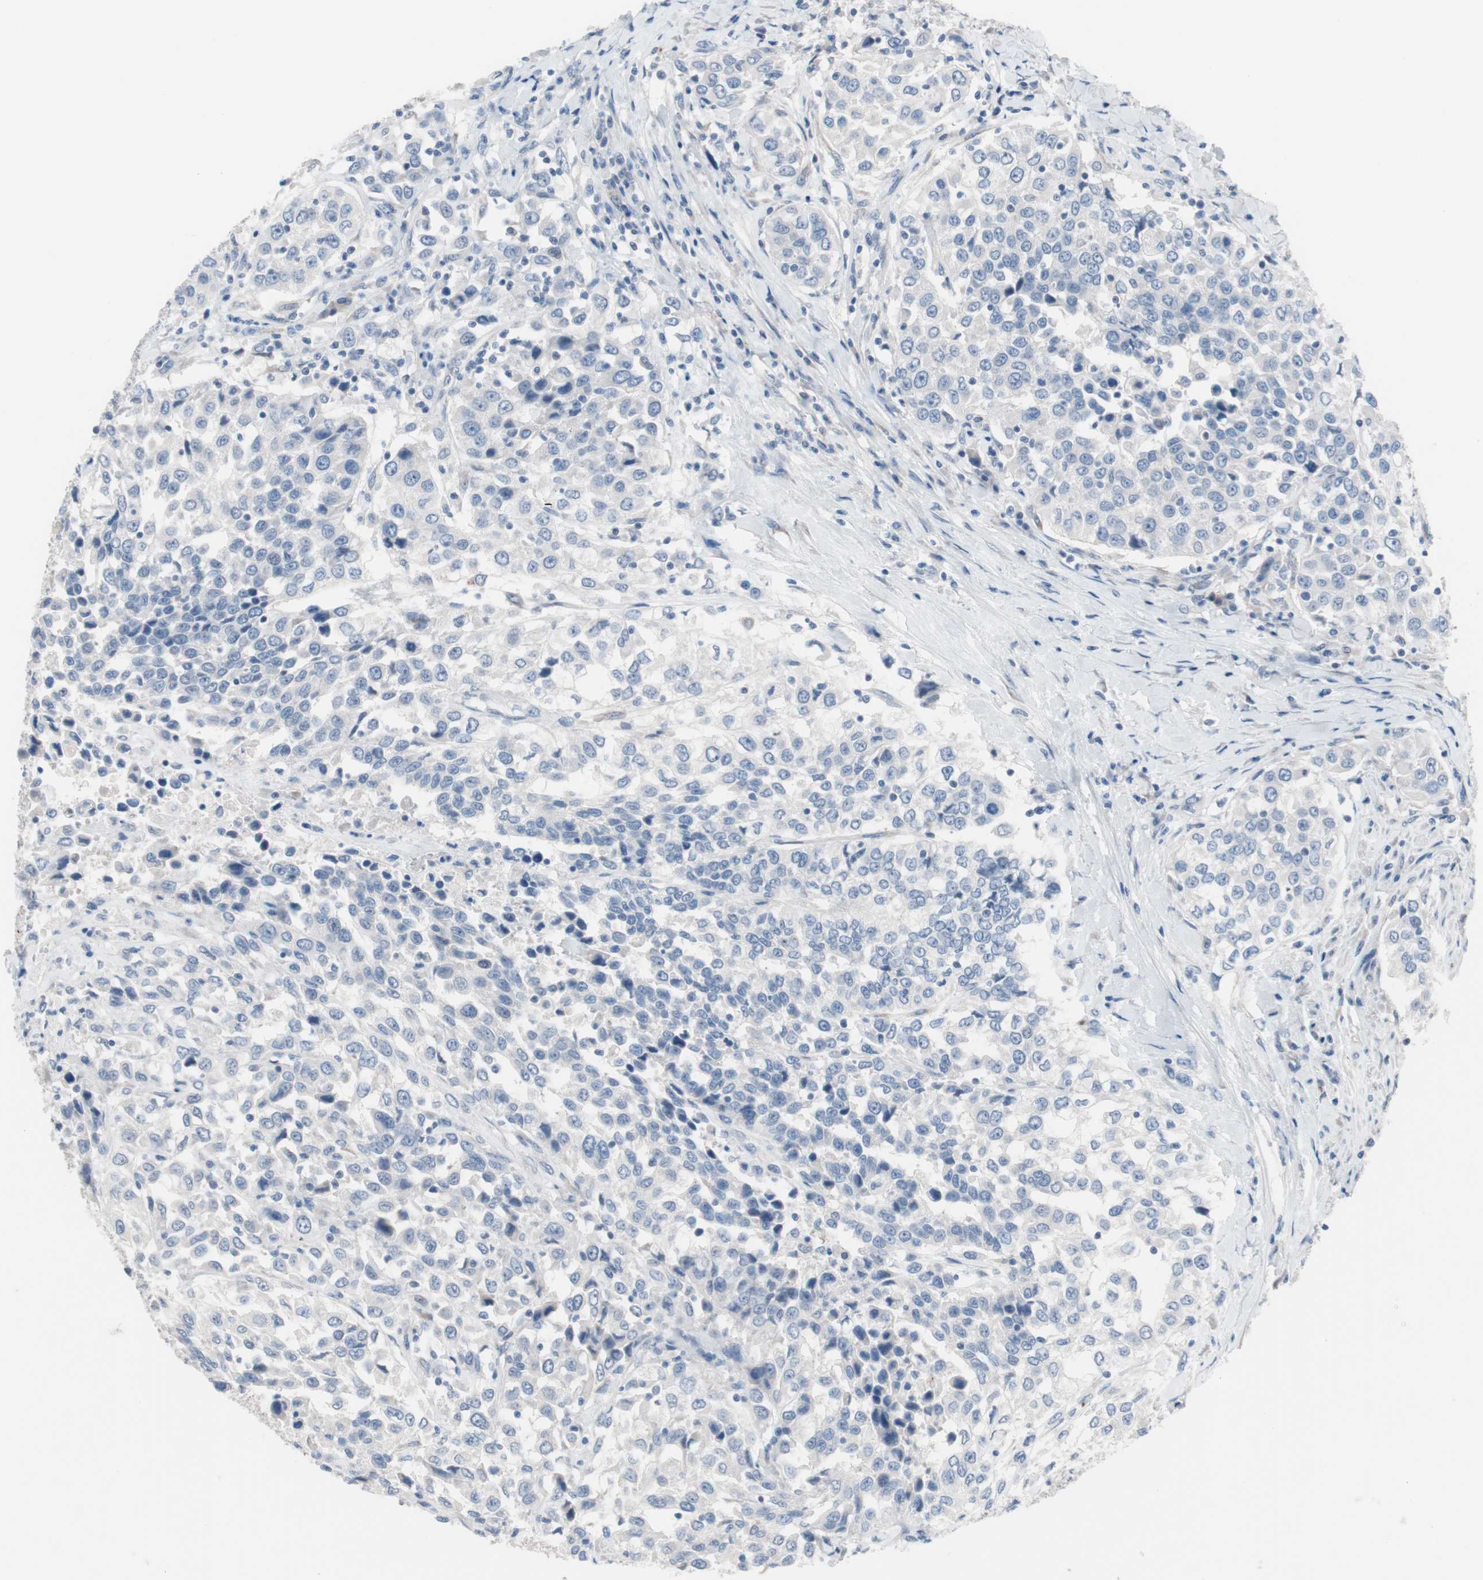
{"staining": {"intensity": "negative", "quantity": "none", "location": "none"}, "tissue": "urothelial cancer", "cell_type": "Tumor cells", "image_type": "cancer", "snomed": [{"axis": "morphology", "description": "Urothelial carcinoma, High grade"}, {"axis": "topography", "description": "Urinary bladder"}], "caption": "Immunohistochemistry of urothelial cancer exhibits no positivity in tumor cells. (DAB immunohistochemistry with hematoxylin counter stain).", "gene": "ULBP1", "patient": {"sex": "female", "age": 80}}